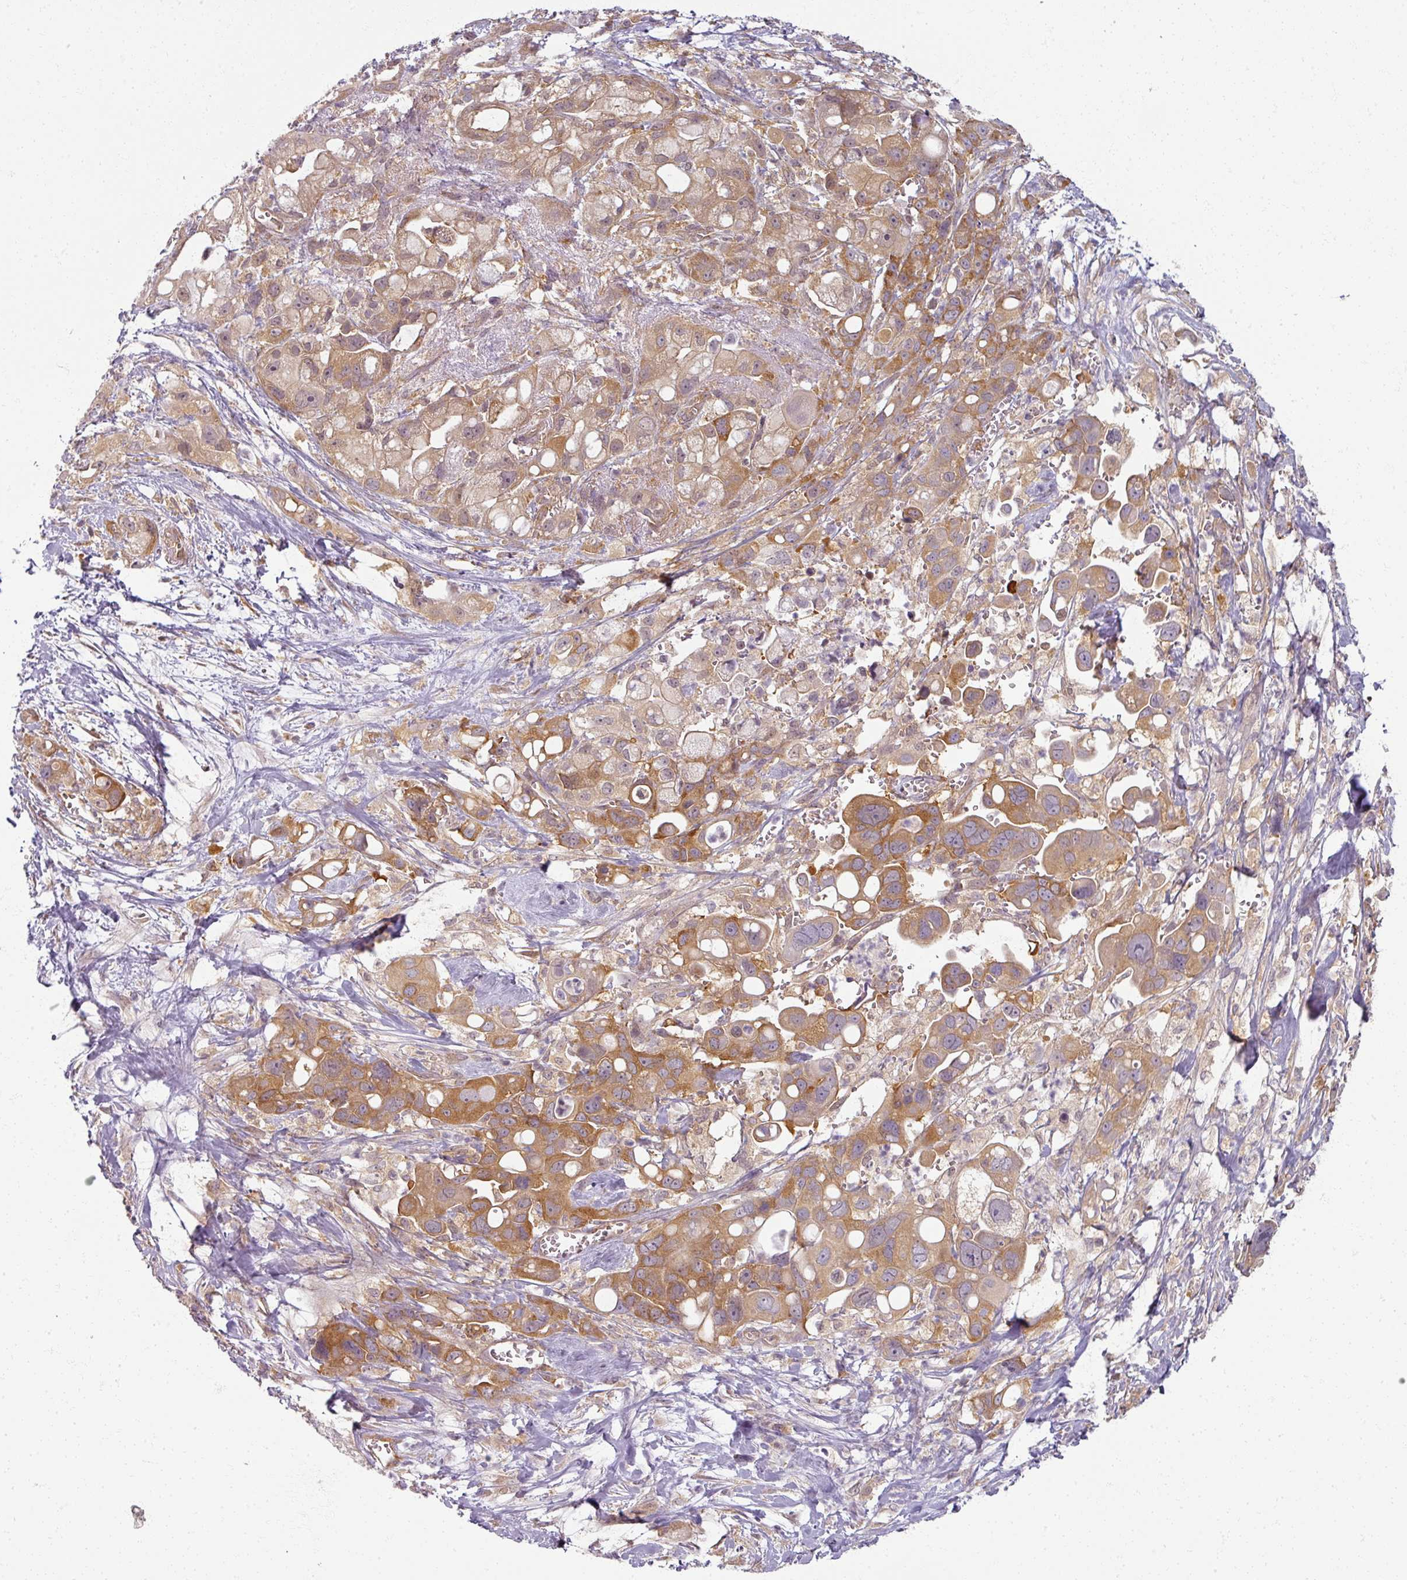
{"staining": {"intensity": "moderate", "quantity": ">75%", "location": "cytoplasmic/membranous"}, "tissue": "pancreatic cancer", "cell_type": "Tumor cells", "image_type": "cancer", "snomed": [{"axis": "morphology", "description": "Adenocarcinoma, NOS"}, {"axis": "topography", "description": "Pancreas"}], "caption": "An immunohistochemistry (IHC) photomicrograph of neoplastic tissue is shown. Protein staining in brown highlights moderate cytoplasmic/membranous positivity in adenocarcinoma (pancreatic) within tumor cells. (IHC, brightfield microscopy, high magnification).", "gene": "AGPAT4", "patient": {"sex": "male", "age": 68}}